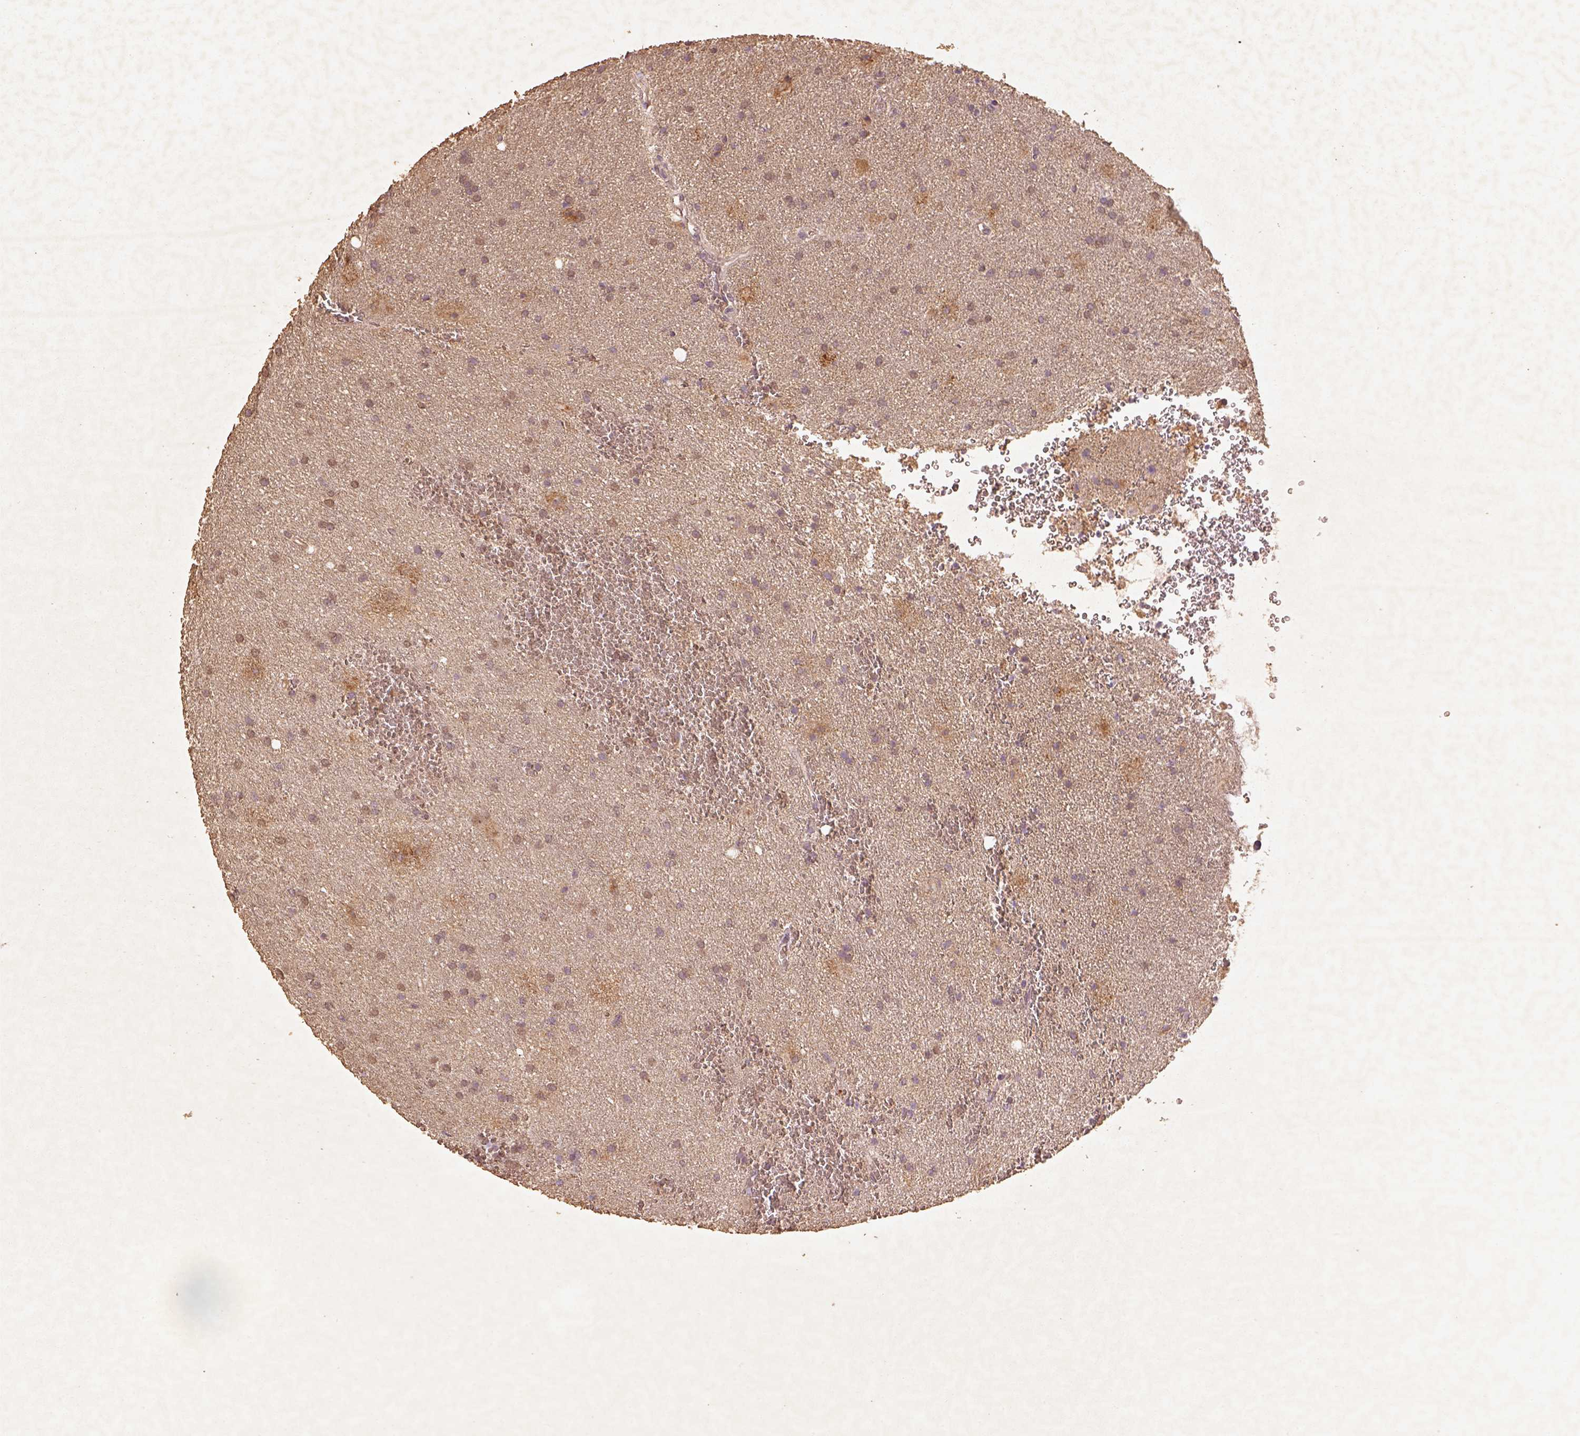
{"staining": {"intensity": "weak", "quantity": "<25%", "location": "cytoplasmic/membranous"}, "tissue": "glioma", "cell_type": "Tumor cells", "image_type": "cancer", "snomed": [{"axis": "morphology", "description": "Glioma, malignant, Low grade"}, {"axis": "topography", "description": "Brain"}], "caption": "Human malignant low-grade glioma stained for a protein using immunohistochemistry reveals no positivity in tumor cells.", "gene": "AP2B1", "patient": {"sex": "male", "age": 58}}